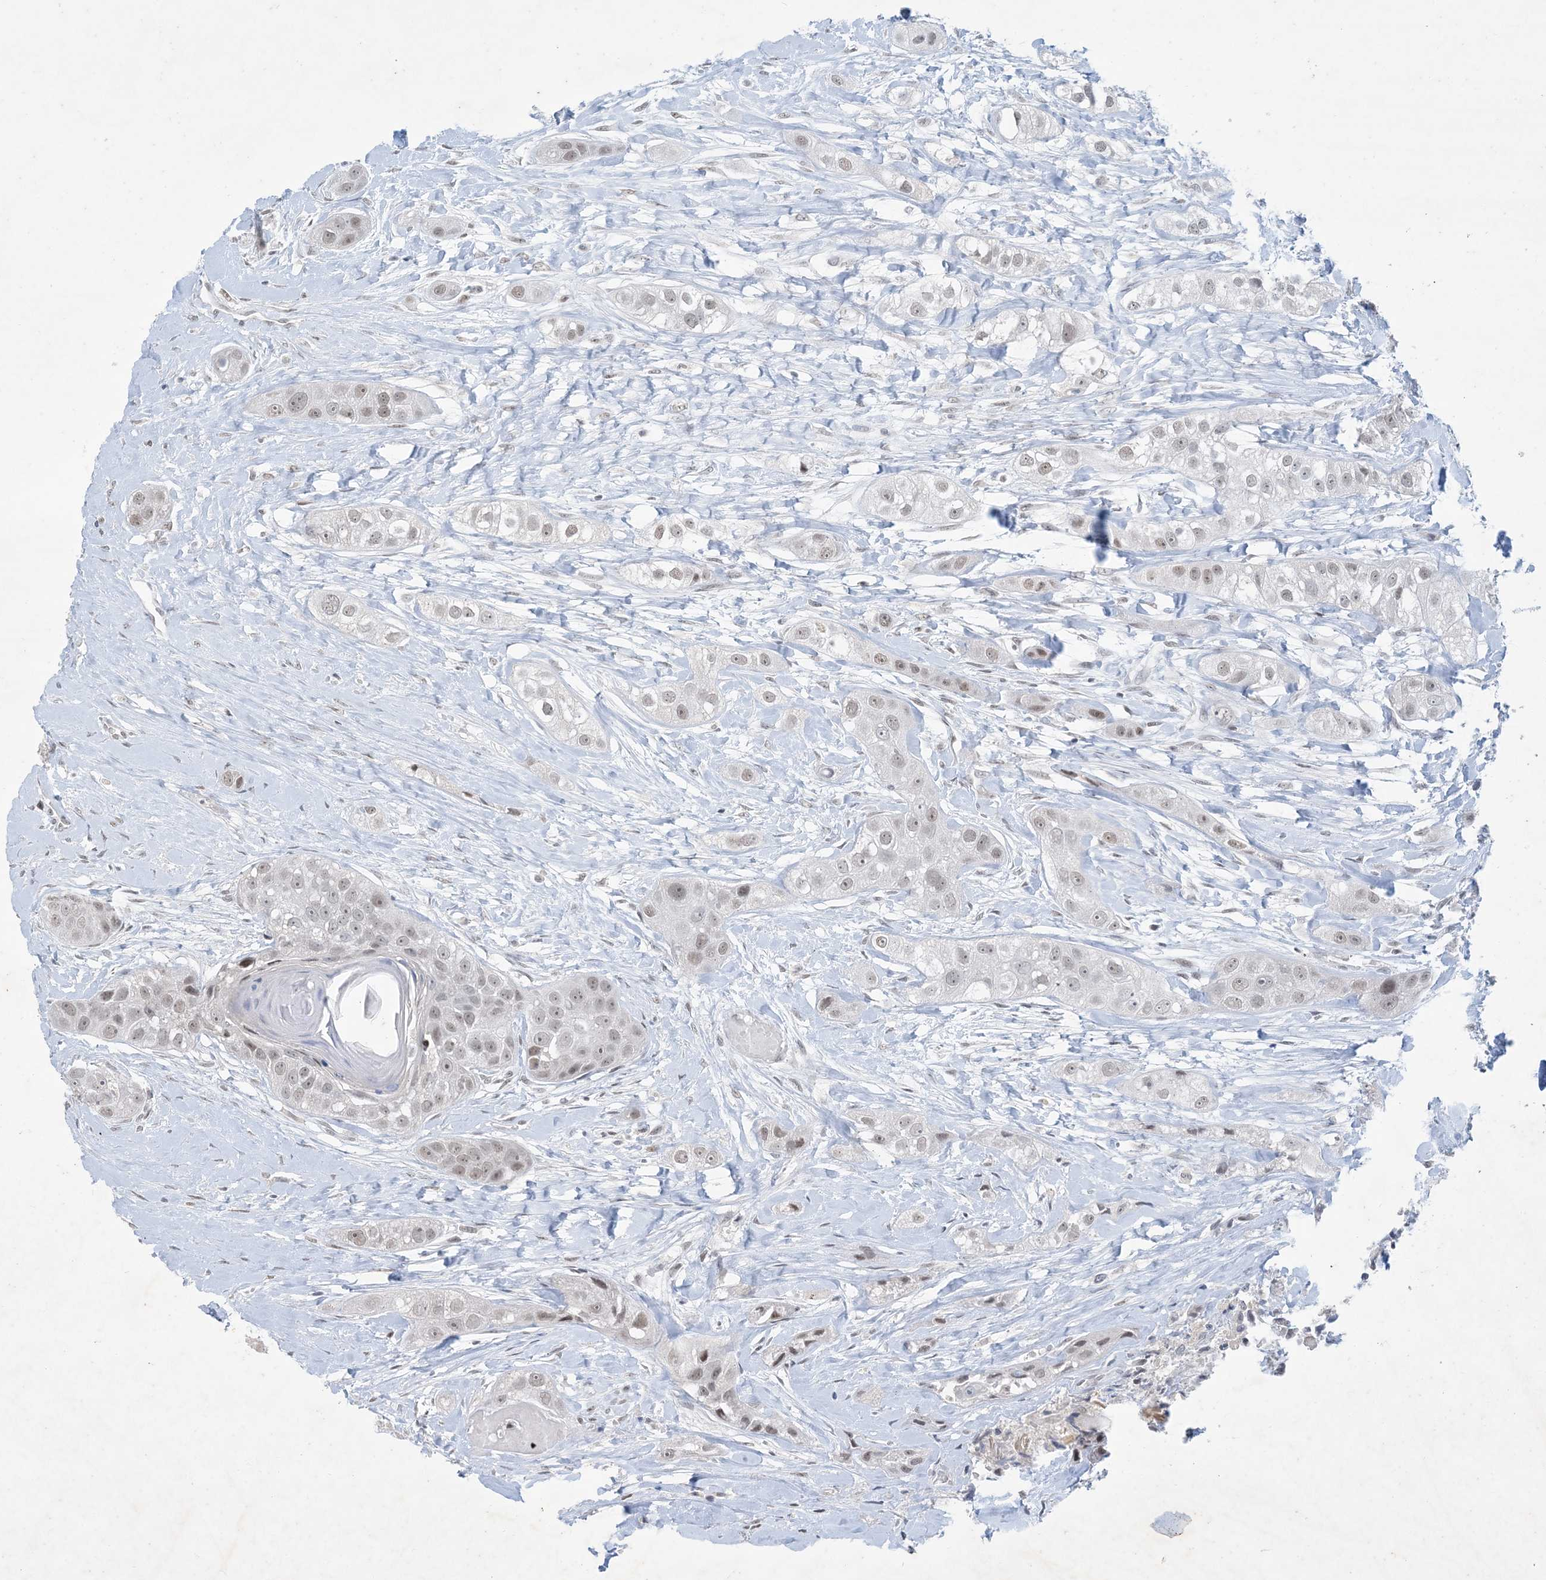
{"staining": {"intensity": "weak", "quantity": ">75%", "location": "nuclear"}, "tissue": "head and neck cancer", "cell_type": "Tumor cells", "image_type": "cancer", "snomed": [{"axis": "morphology", "description": "Normal tissue, NOS"}, {"axis": "morphology", "description": "Squamous cell carcinoma, NOS"}, {"axis": "topography", "description": "Skeletal muscle"}, {"axis": "topography", "description": "Head-Neck"}], "caption": "Immunohistochemistry (IHC) of head and neck cancer exhibits low levels of weak nuclear staining in approximately >75% of tumor cells. (IHC, brightfield microscopy, high magnification).", "gene": "ZNF674", "patient": {"sex": "male", "age": 51}}